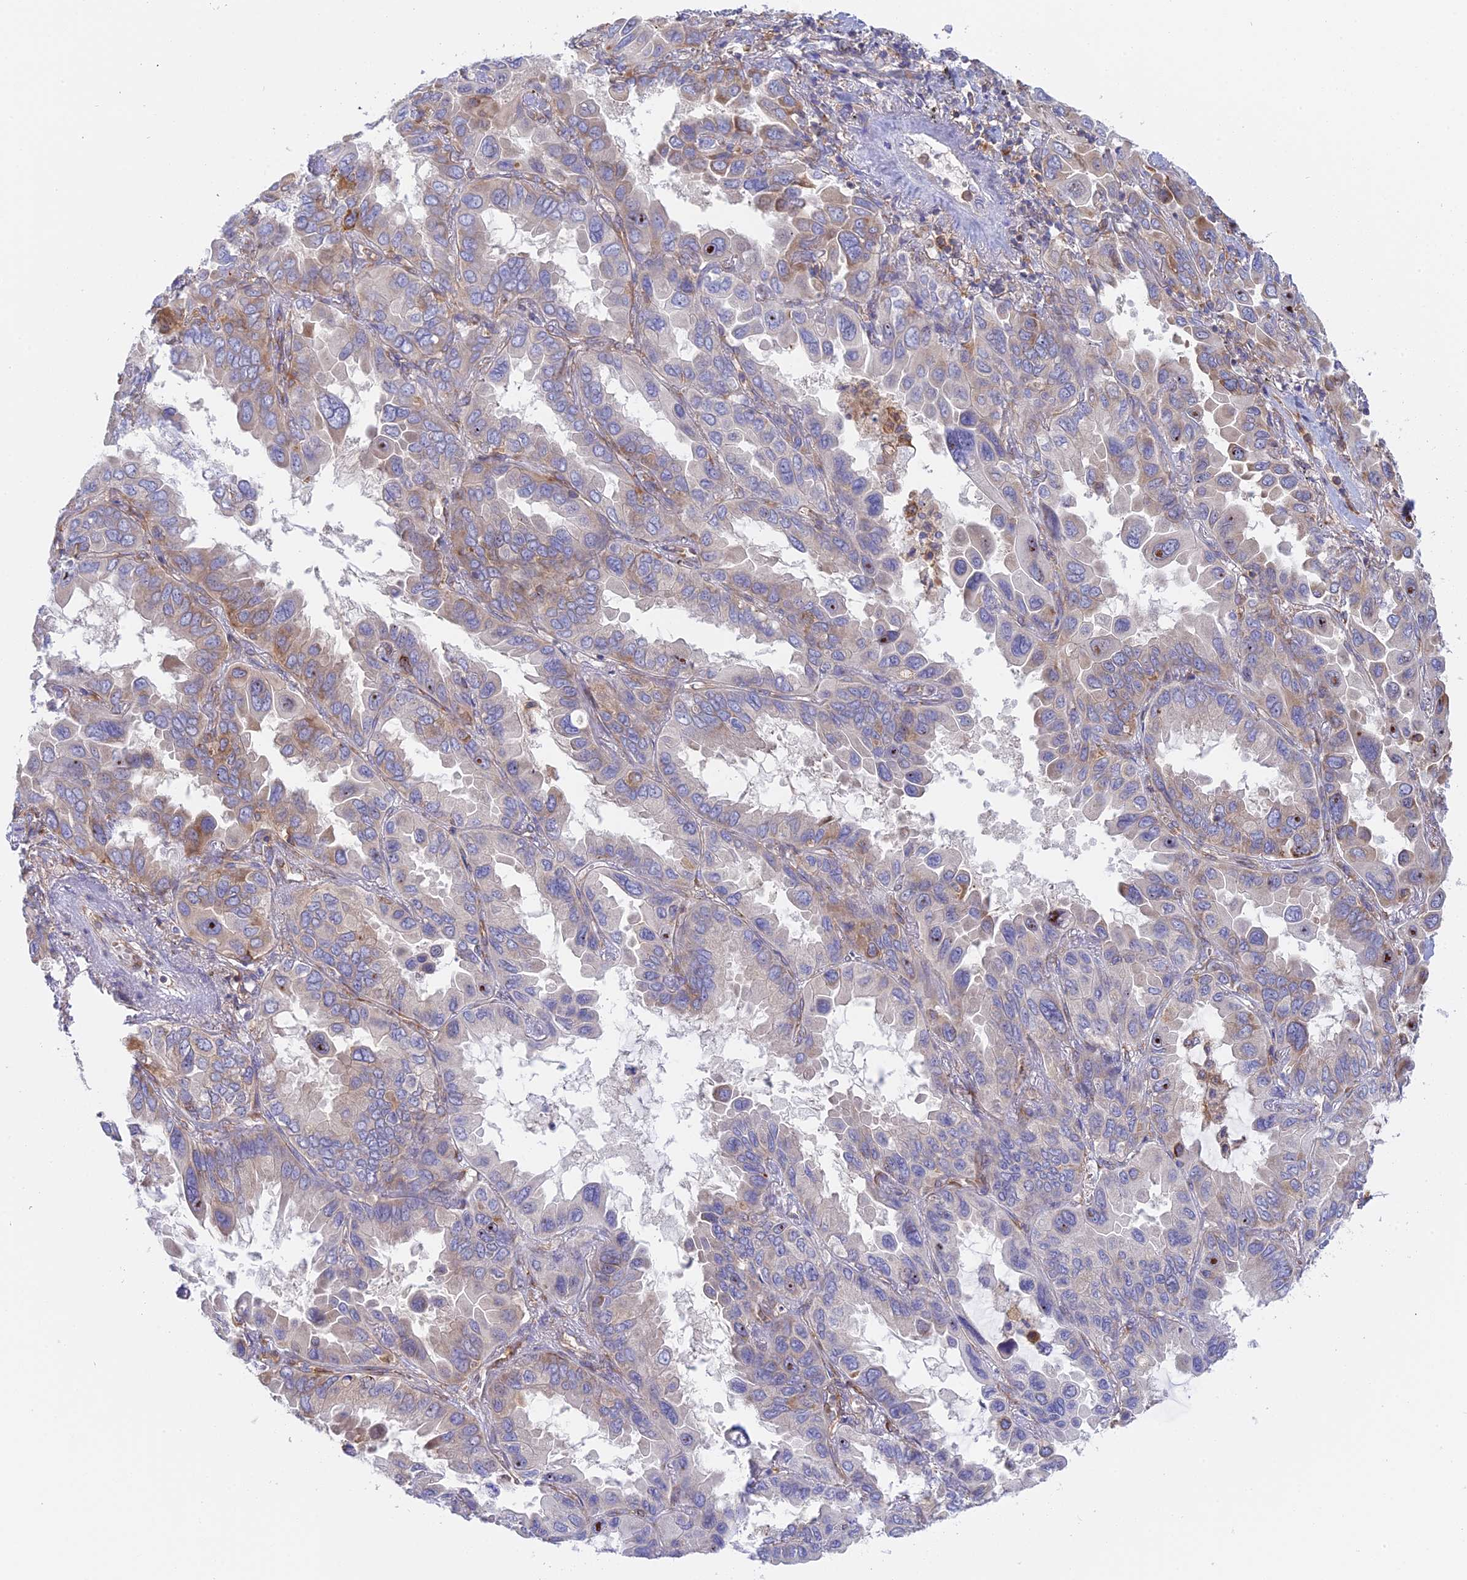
{"staining": {"intensity": "moderate", "quantity": "<25%", "location": "cytoplasmic/membranous"}, "tissue": "lung cancer", "cell_type": "Tumor cells", "image_type": "cancer", "snomed": [{"axis": "morphology", "description": "Adenocarcinoma, NOS"}, {"axis": "topography", "description": "Lung"}], "caption": "High-power microscopy captured an immunohistochemistry (IHC) image of lung cancer (adenocarcinoma), revealing moderate cytoplasmic/membranous positivity in approximately <25% of tumor cells.", "gene": "GMIP", "patient": {"sex": "male", "age": 64}}